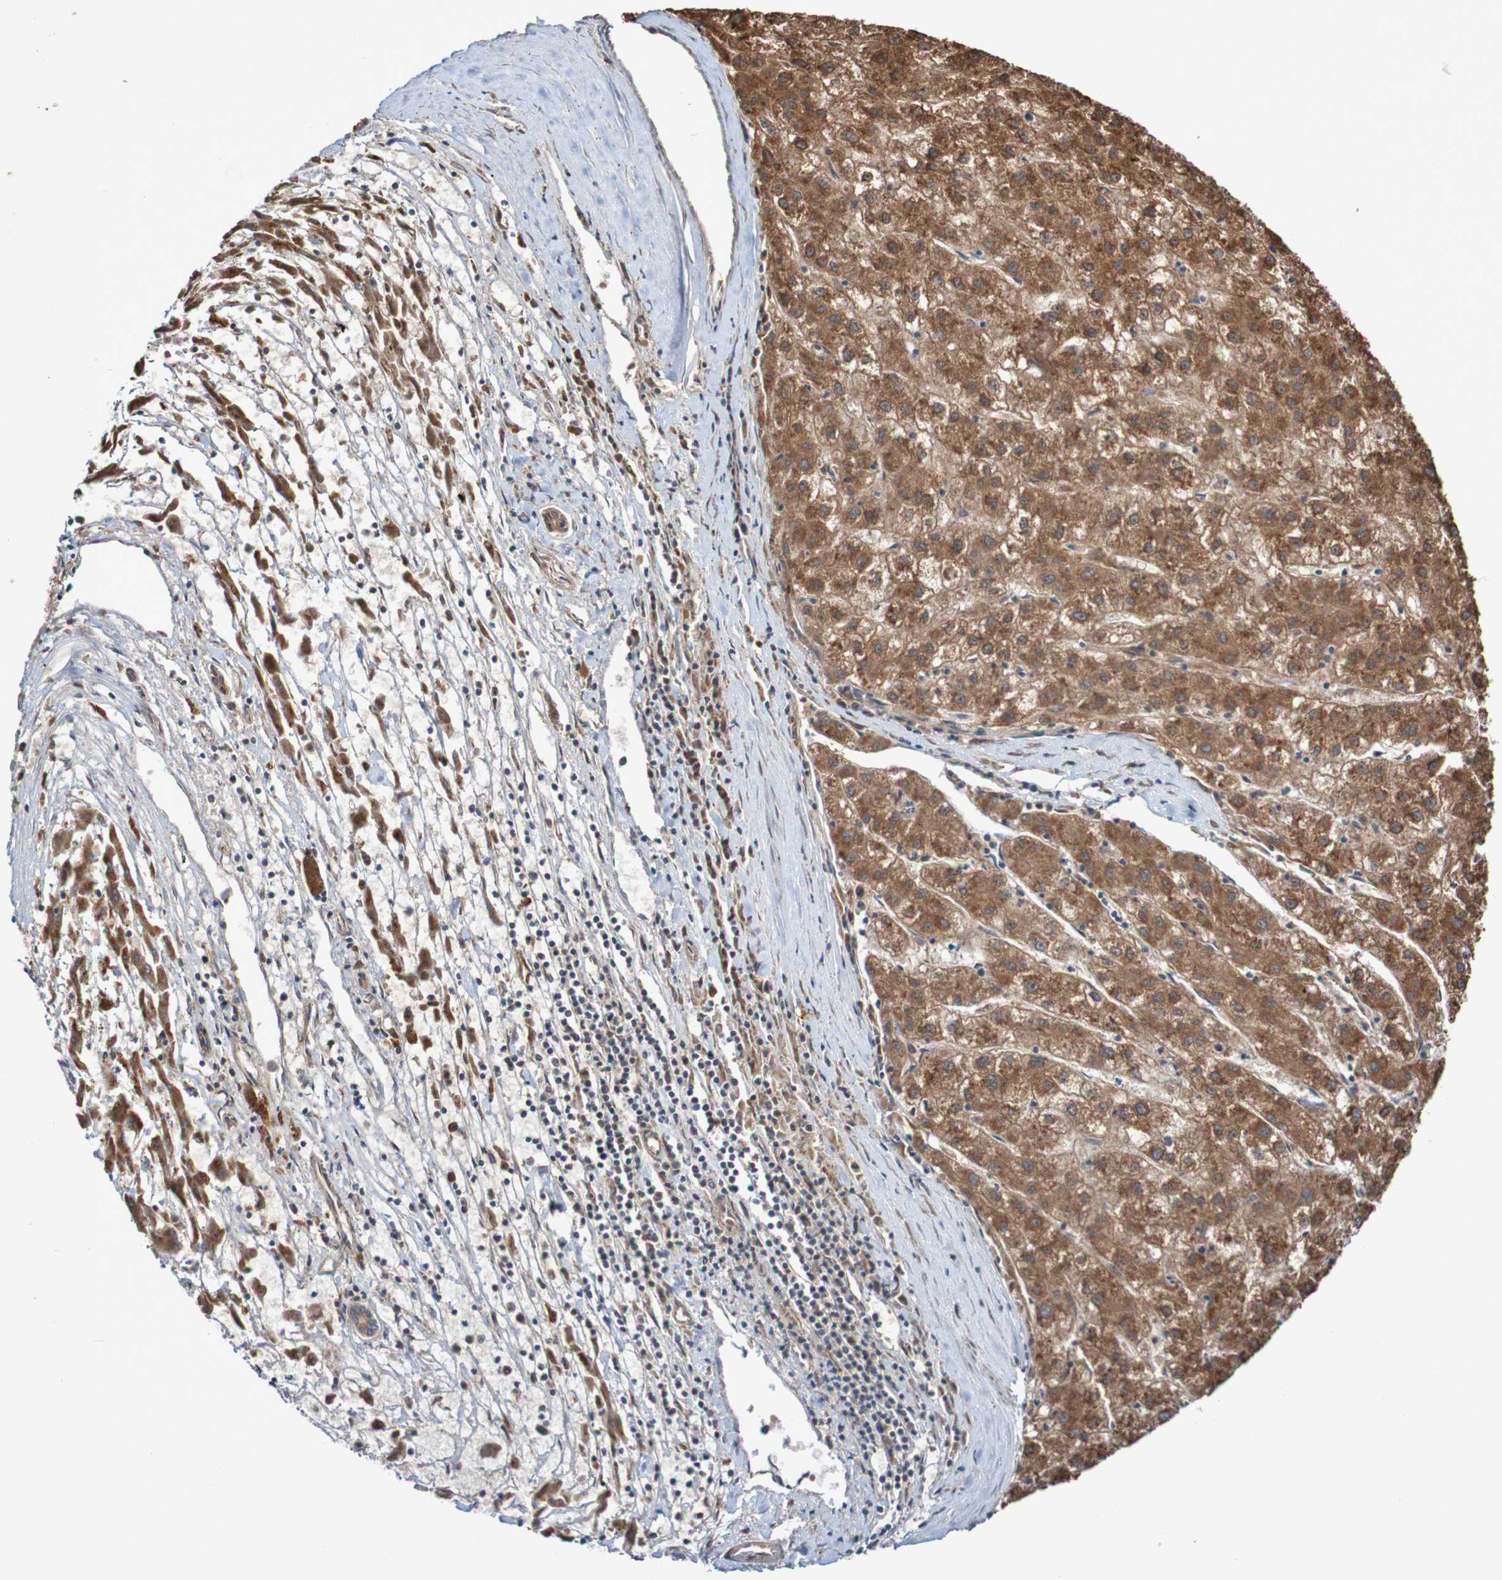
{"staining": {"intensity": "moderate", "quantity": ">75%", "location": "cytoplasmic/membranous"}, "tissue": "liver cancer", "cell_type": "Tumor cells", "image_type": "cancer", "snomed": [{"axis": "morphology", "description": "Carcinoma, Hepatocellular, NOS"}, {"axis": "topography", "description": "Liver"}], "caption": "High-power microscopy captured an immunohistochemistry micrograph of liver cancer, revealing moderate cytoplasmic/membranous staining in approximately >75% of tumor cells.", "gene": "PHPT1", "patient": {"sex": "male", "age": 72}}